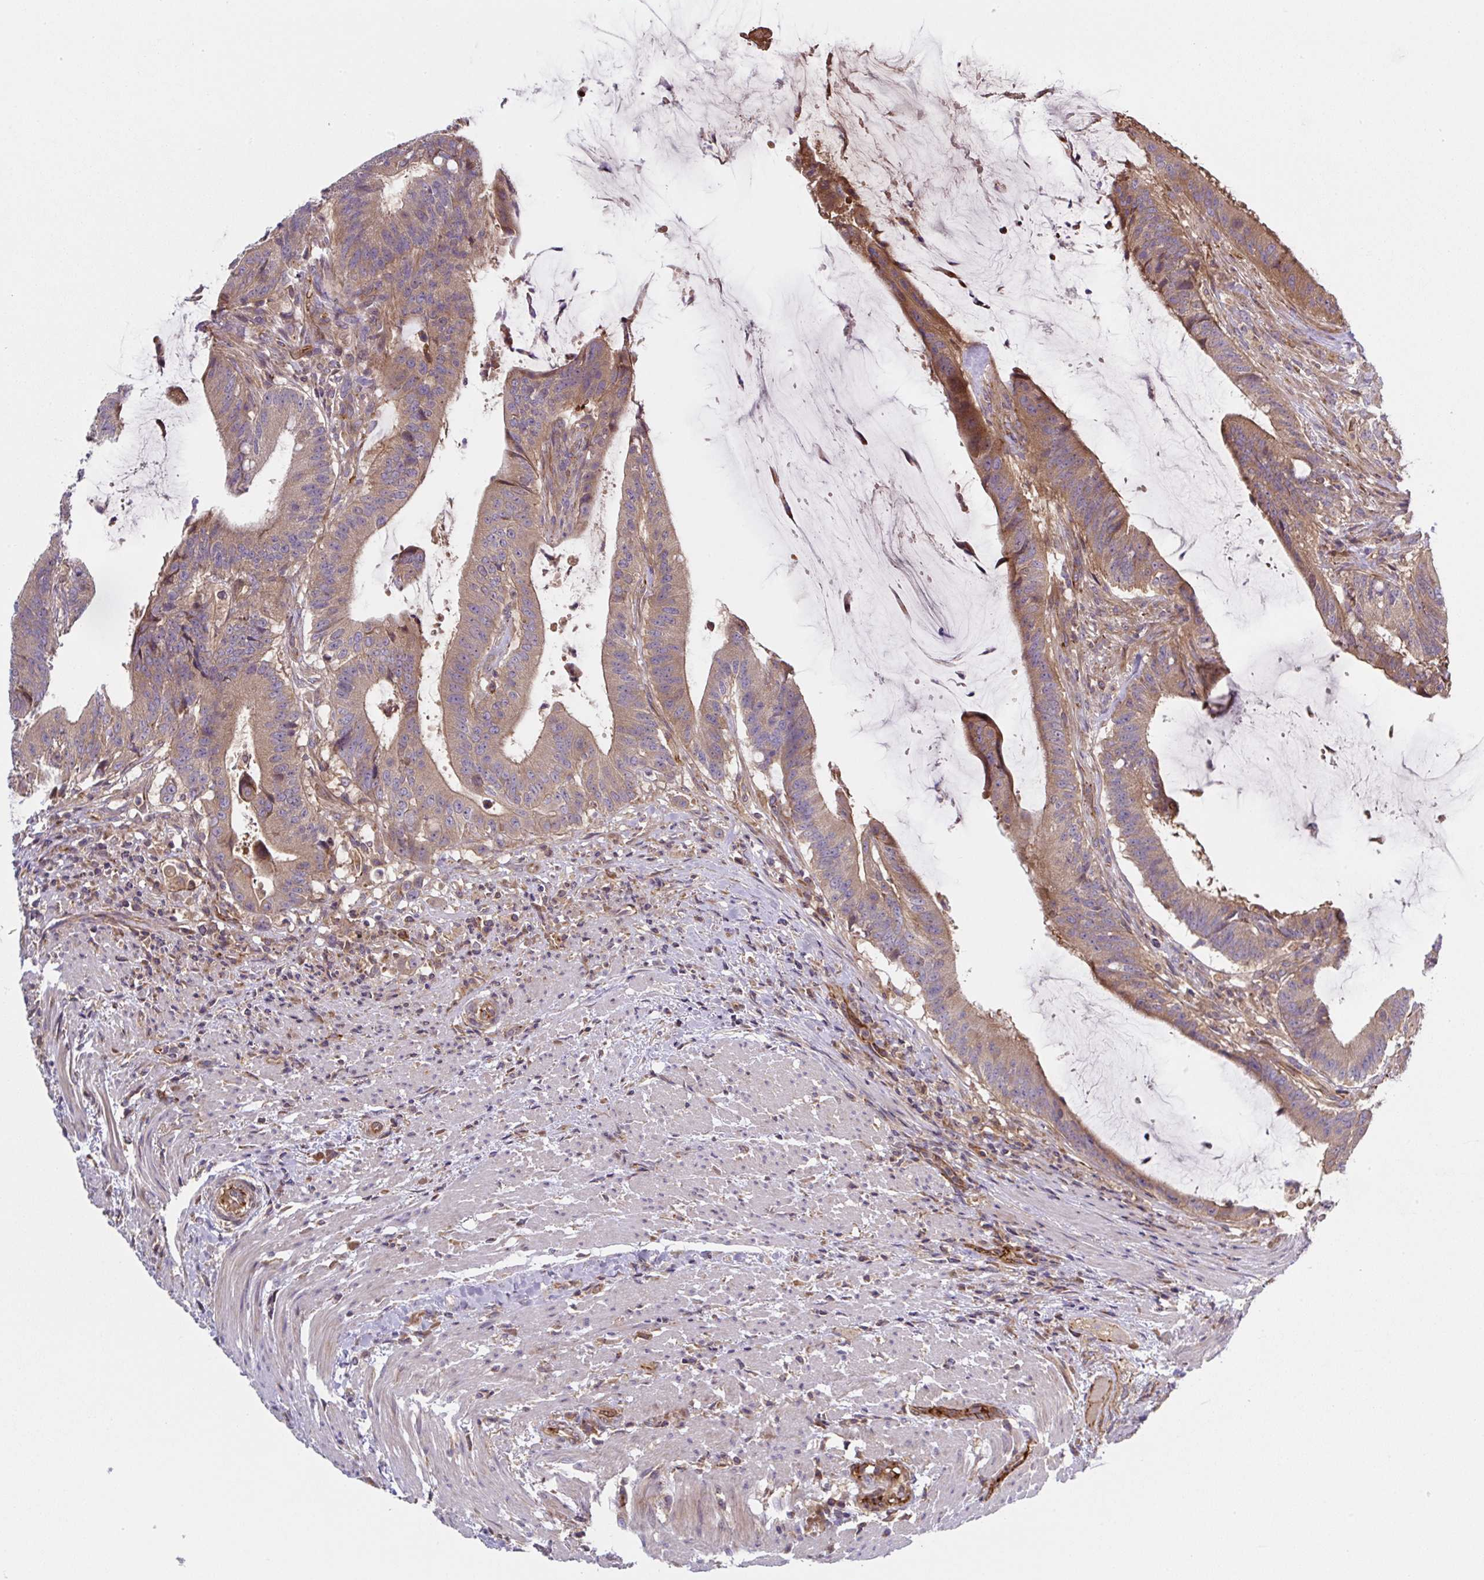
{"staining": {"intensity": "weak", "quantity": "25%-75%", "location": "cytoplasmic/membranous"}, "tissue": "colorectal cancer", "cell_type": "Tumor cells", "image_type": "cancer", "snomed": [{"axis": "morphology", "description": "Adenocarcinoma, NOS"}, {"axis": "topography", "description": "Colon"}], "caption": "This is a histology image of immunohistochemistry (IHC) staining of adenocarcinoma (colorectal), which shows weak positivity in the cytoplasmic/membranous of tumor cells.", "gene": "APOBEC3D", "patient": {"sex": "female", "age": 43}}